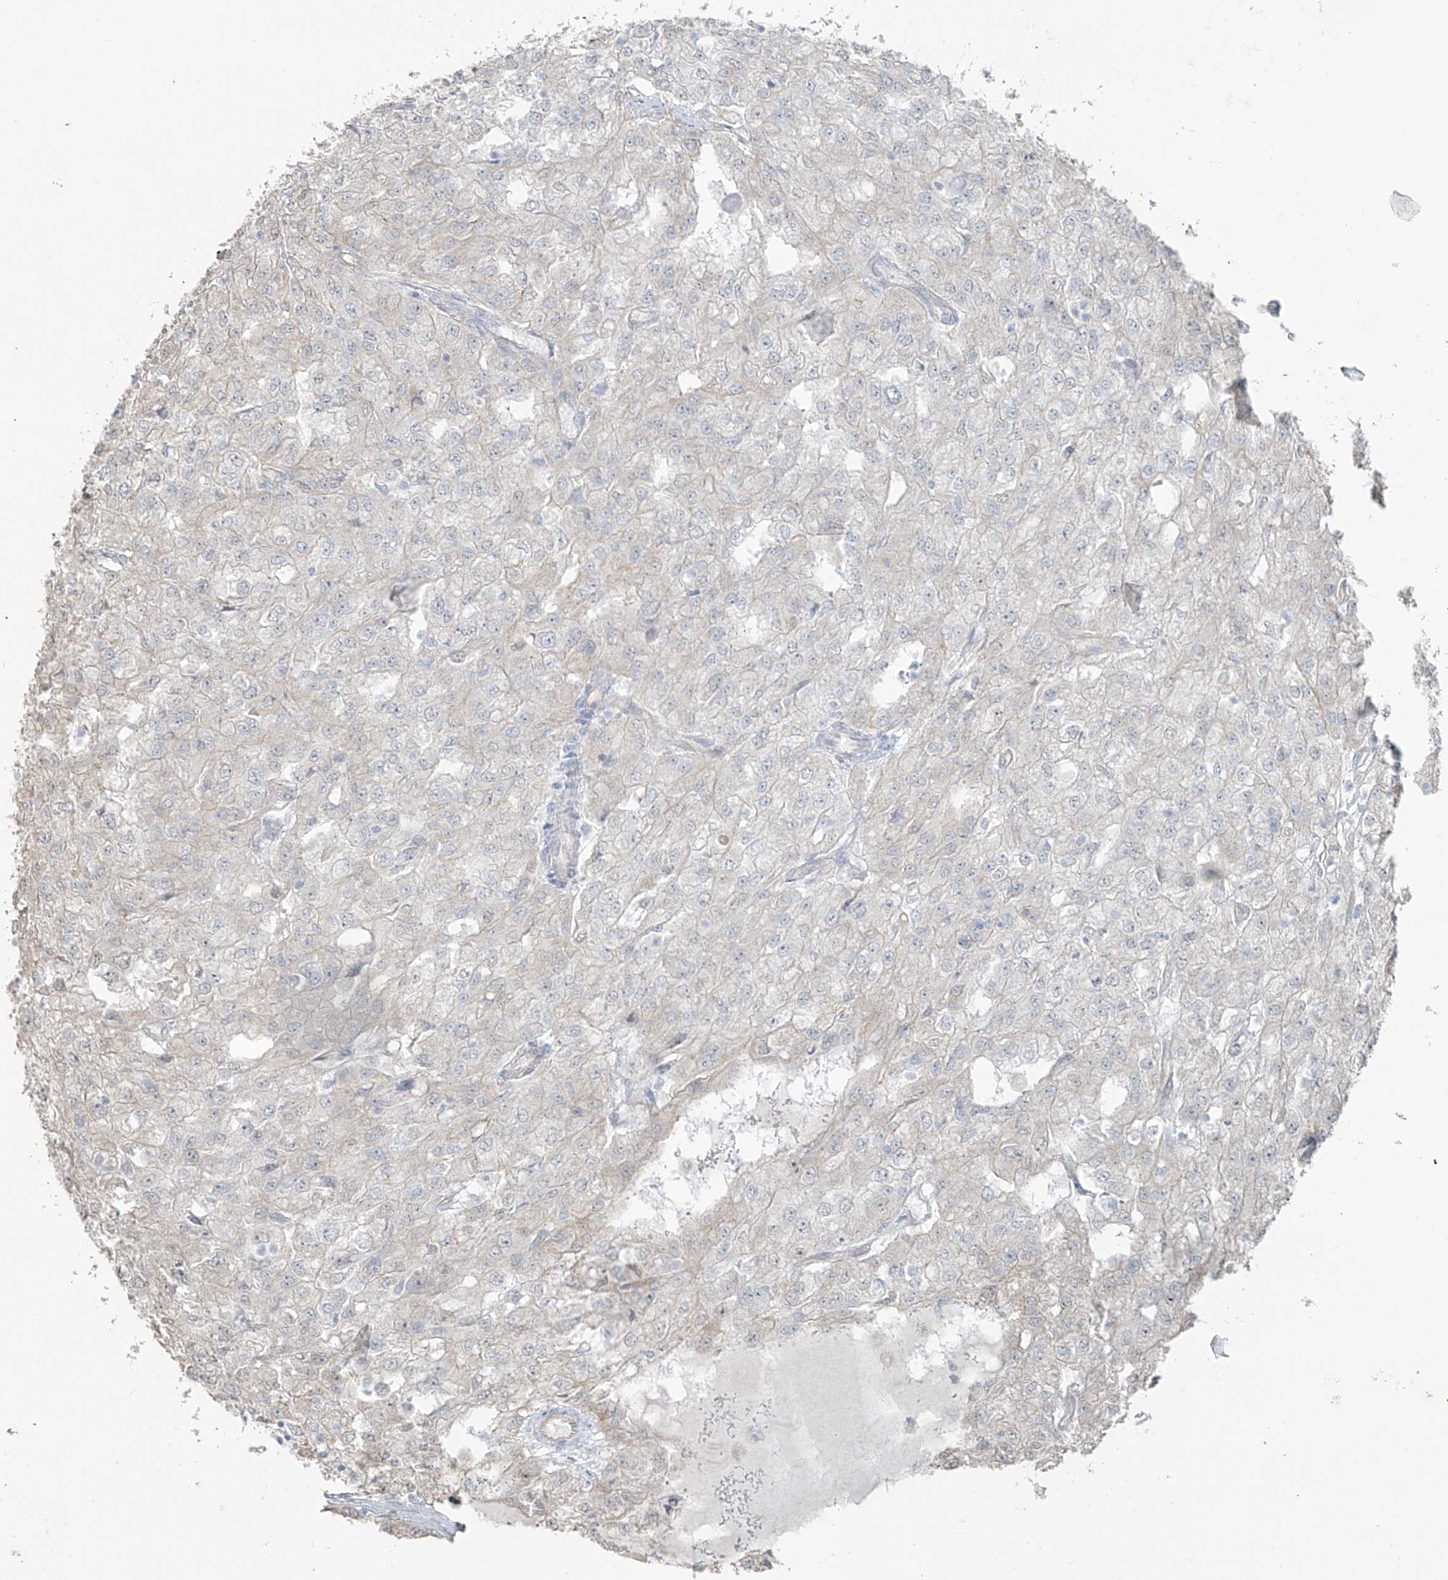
{"staining": {"intensity": "negative", "quantity": "none", "location": "none"}, "tissue": "renal cancer", "cell_type": "Tumor cells", "image_type": "cancer", "snomed": [{"axis": "morphology", "description": "Adenocarcinoma, NOS"}, {"axis": "topography", "description": "Kidney"}], "caption": "Human renal cancer (adenocarcinoma) stained for a protein using IHC displays no staining in tumor cells.", "gene": "TUBE1", "patient": {"sex": "female", "age": 54}}